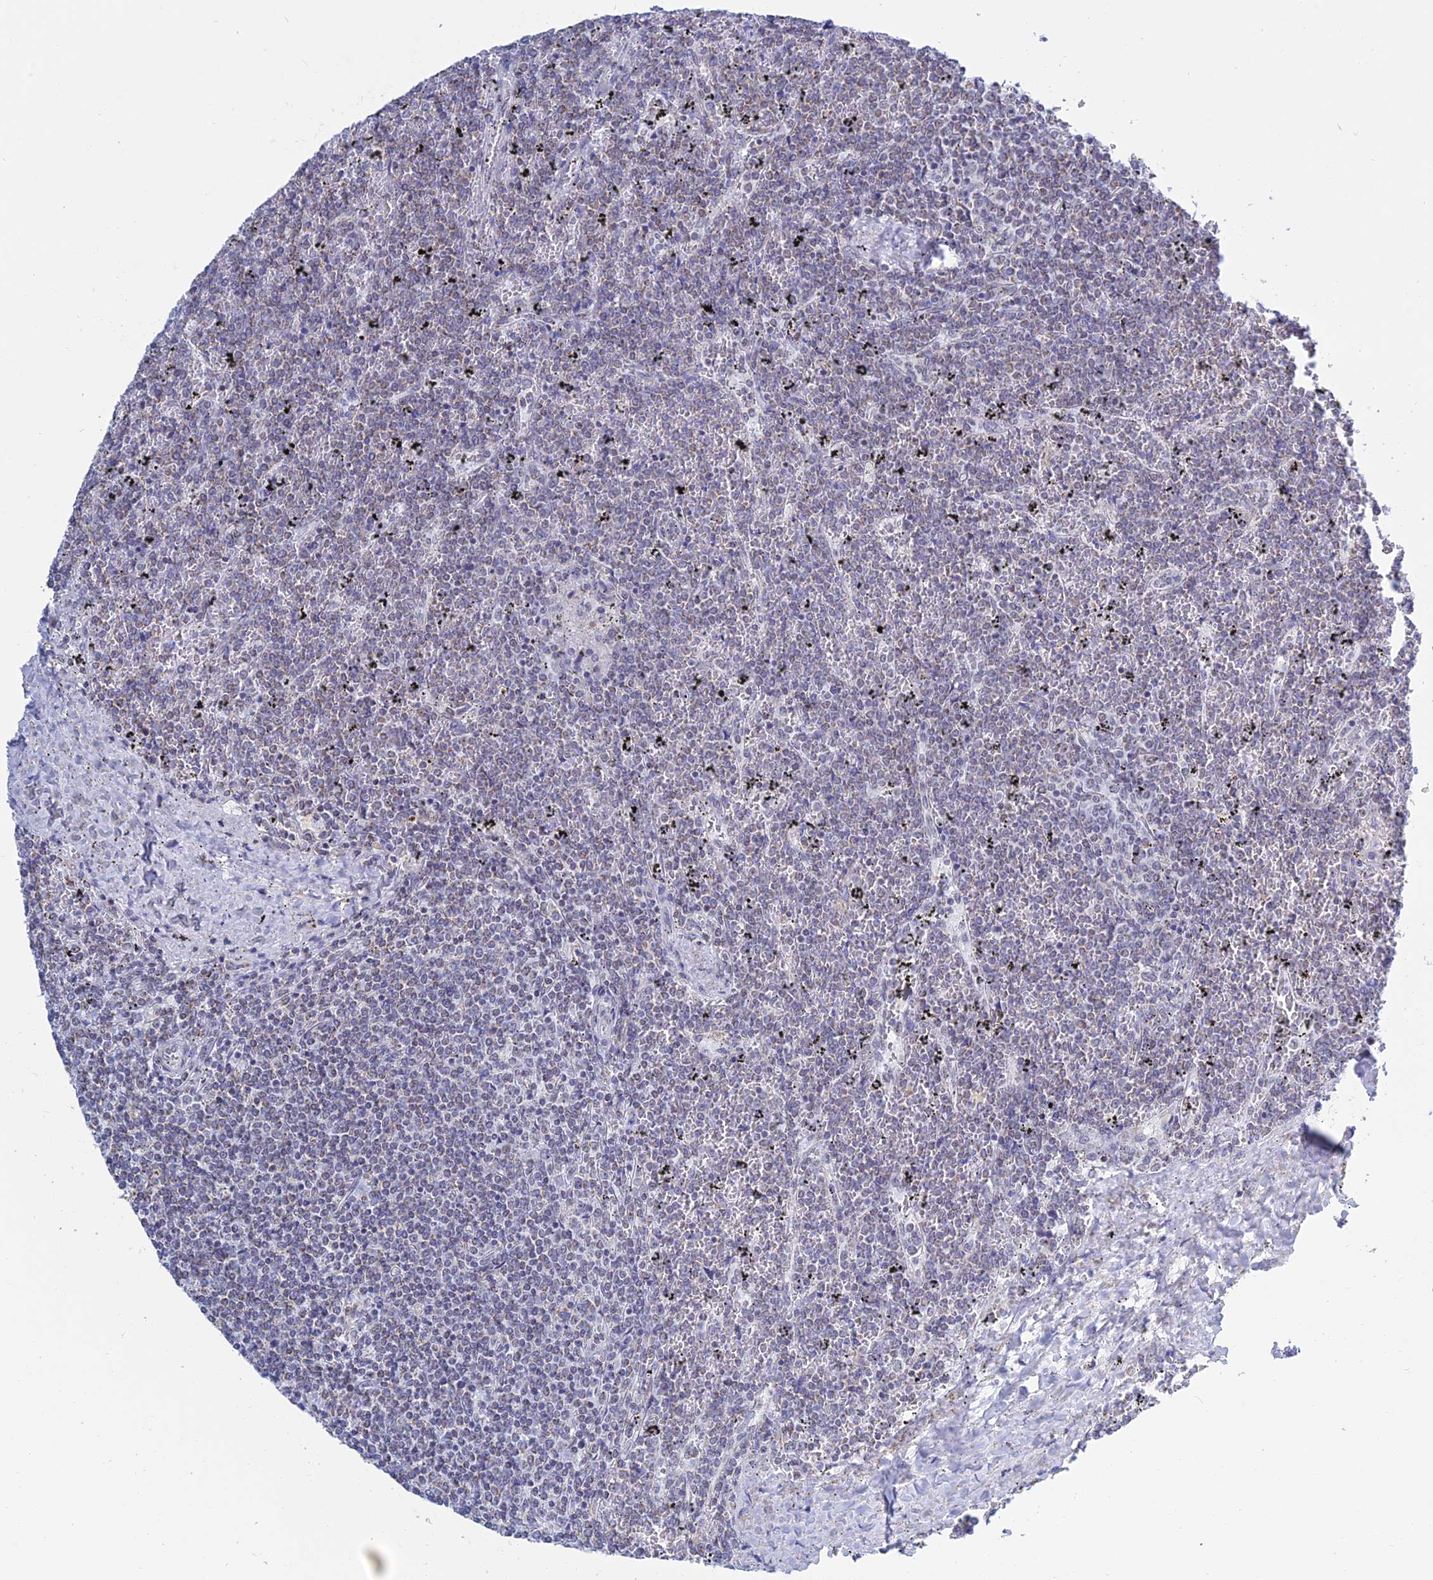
{"staining": {"intensity": "negative", "quantity": "none", "location": "none"}, "tissue": "lymphoma", "cell_type": "Tumor cells", "image_type": "cancer", "snomed": [{"axis": "morphology", "description": "Malignant lymphoma, non-Hodgkin's type, Low grade"}, {"axis": "topography", "description": "Spleen"}], "caption": "This image is of lymphoma stained with immunohistochemistry (IHC) to label a protein in brown with the nuclei are counter-stained blue. There is no staining in tumor cells. Brightfield microscopy of IHC stained with DAB (brown) and hematoxylin (blue), captured at high magnification.", "gene": "KLF14", "patient": {"sex": "female", "age": 19}}